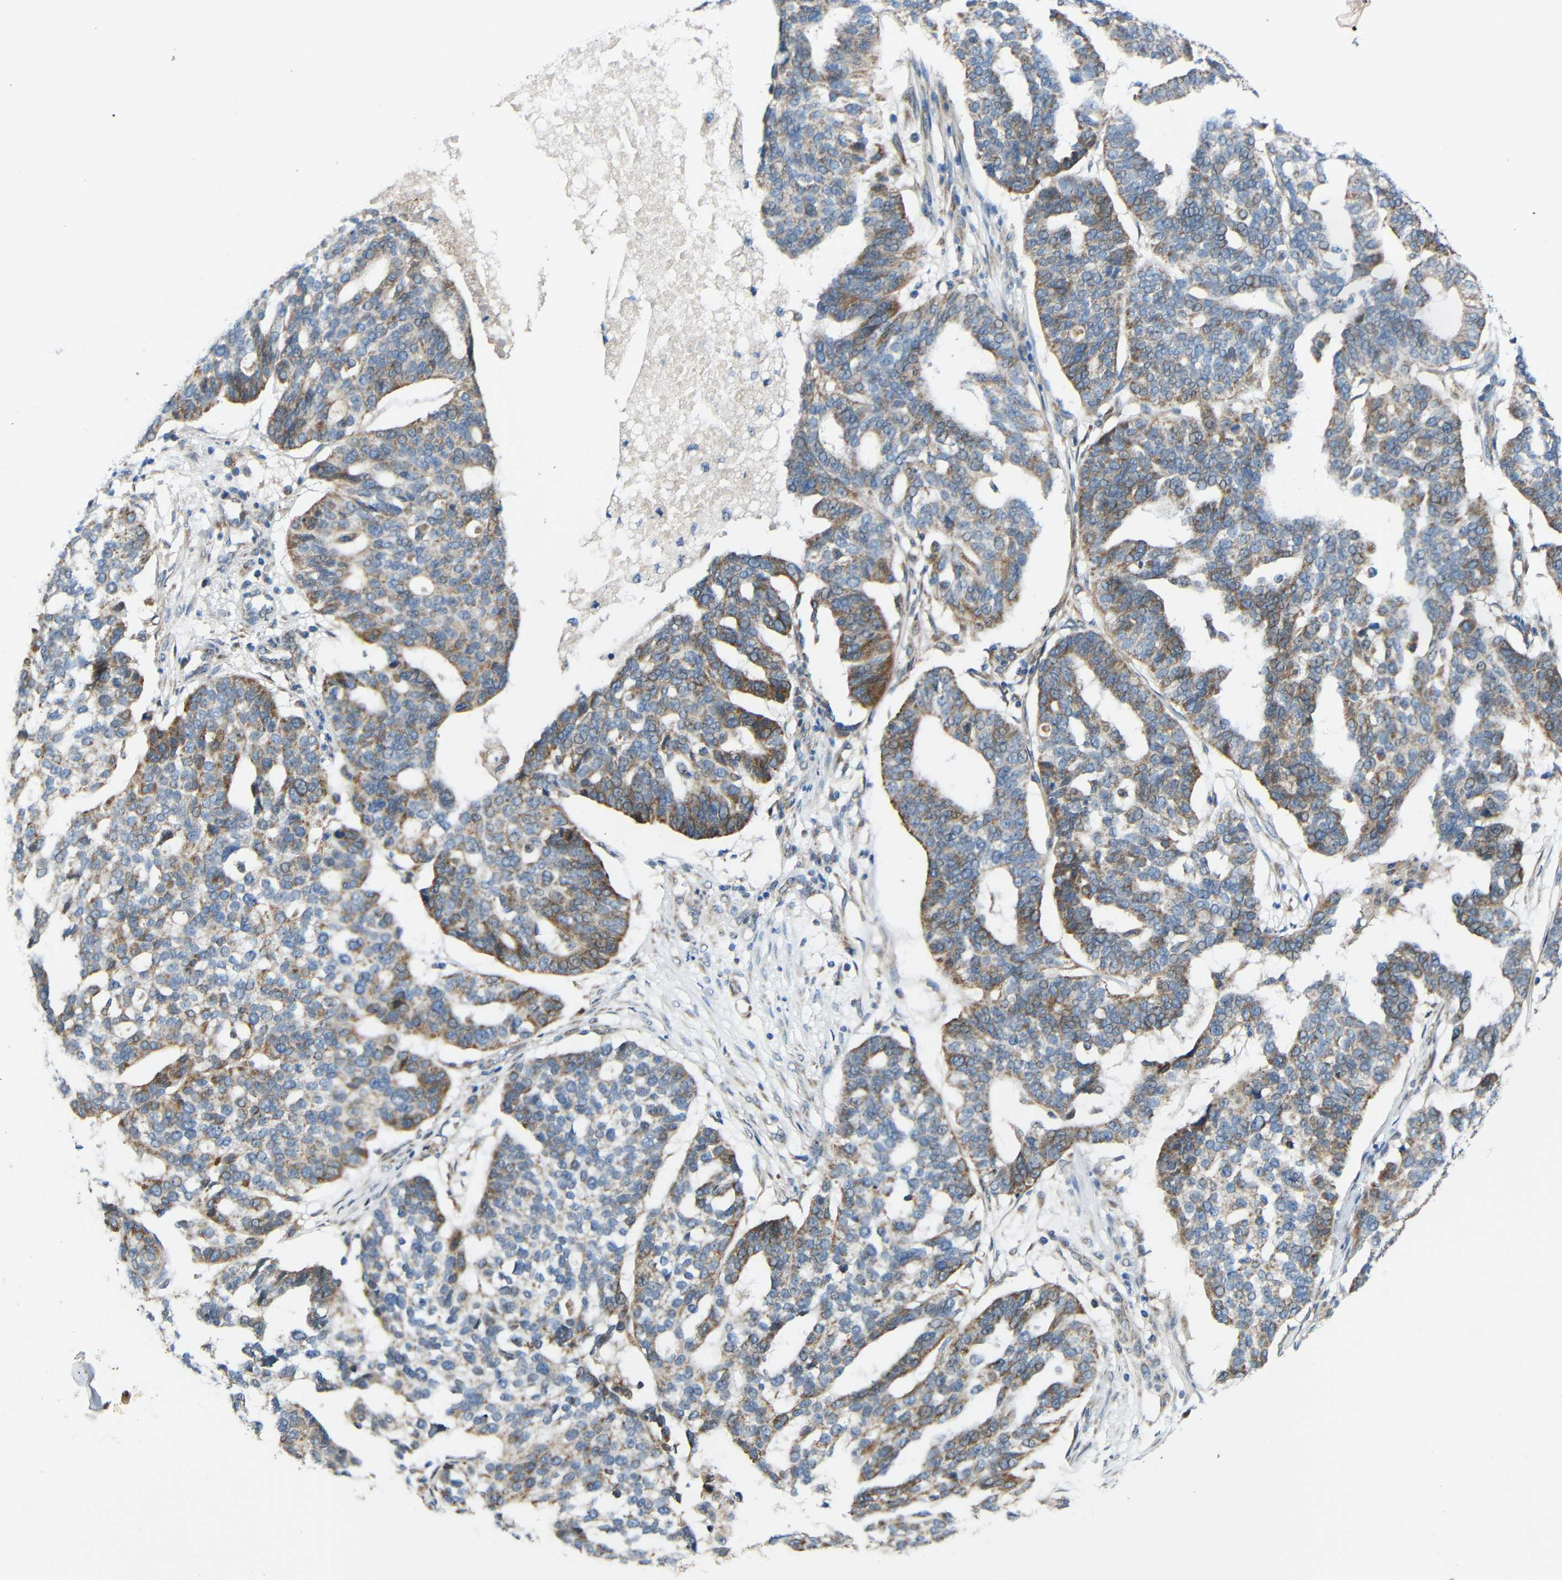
{"staining": {"intensity": "moderate", "quantity": "<25%", "location": "cytoplasmic/membranous"}, "tissue": "ovarian cancer", "cell_type": "Tumor cells", "image_type": "cancer", "snomed": [{"axis": "morphology", "description": "Cystadenocarcinoma, serous, NOS"}, {"axis": "topography", "description": "Ovary"}], "caption": "Tumor cells display low levels of moderate cytoplasmic/membranous staining in about <25% of cells in ovarian serous cystadenocarcinoma. (Stains: DAB (3,3'-diaminobenzidine) in brown, nuclei in blue, Microscopy: brightfield microscopy at high magnification).", "gene": "TMEM25", "patient": {"sex": "female", "age": 59}}